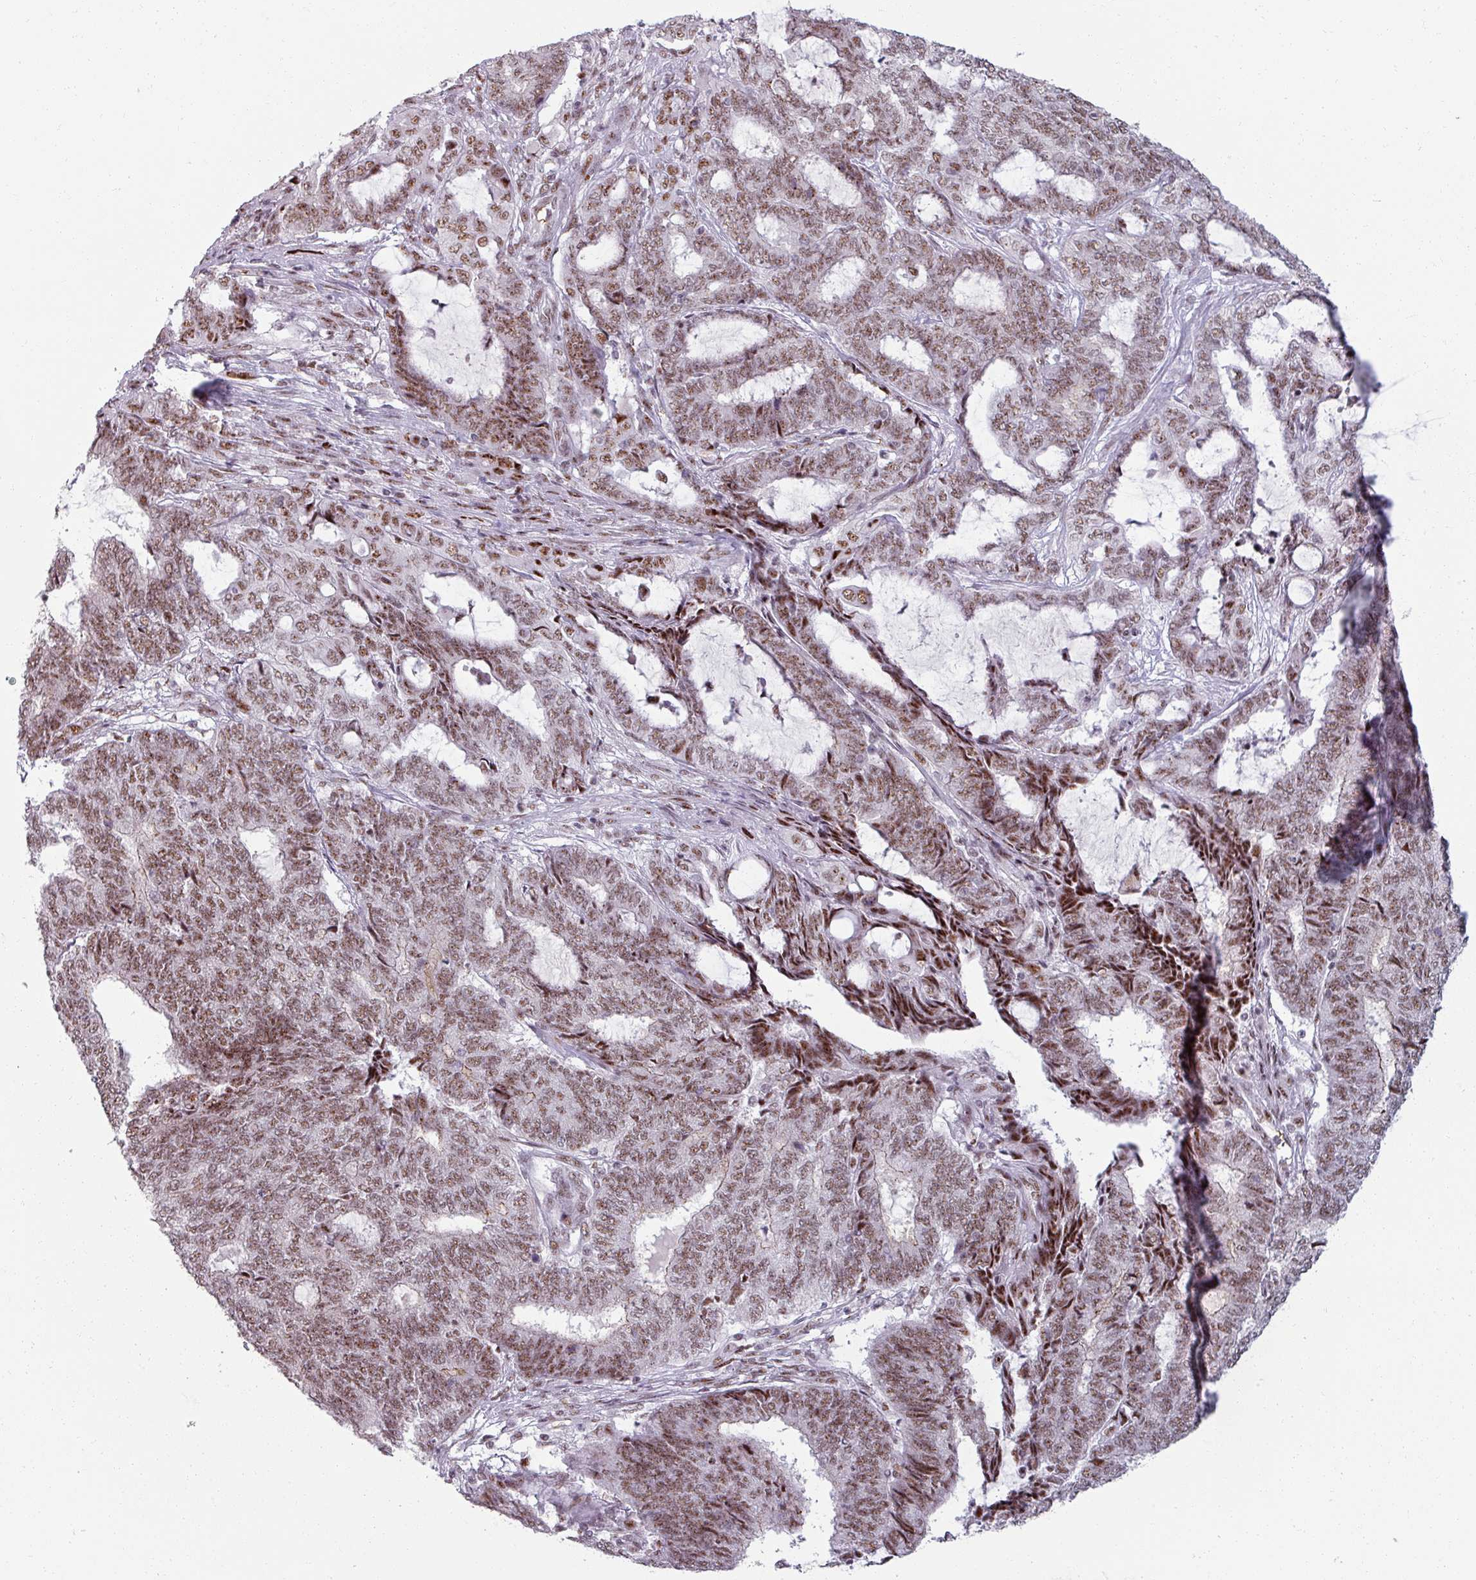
{"staining": {"intensity": "moderate", "quantity": ">75%", "location": "nuclear"}, "tissue": "endometrial cancer", "cell_type": "Tumor cells", "image_type": "cancer", "snomed": [{"axis": "morphology", "description": "Adenocarcinoma, NOS"}, {"axis": "topography", "description": "Uterus"}, {"axis": "topography", "description": "Endometrium"}], "caption": "Protein expression analysis of human endometrial cancer (adenocarcinoma) reveals moderate nuclear staining in about >75% of tumor cells. Immunohistochemistry (ihc) stains the protein of interest in brown and the nuclei are stained blue.", "gene": "NCOR1", "patient": {"sex": "female", "age": 70}}